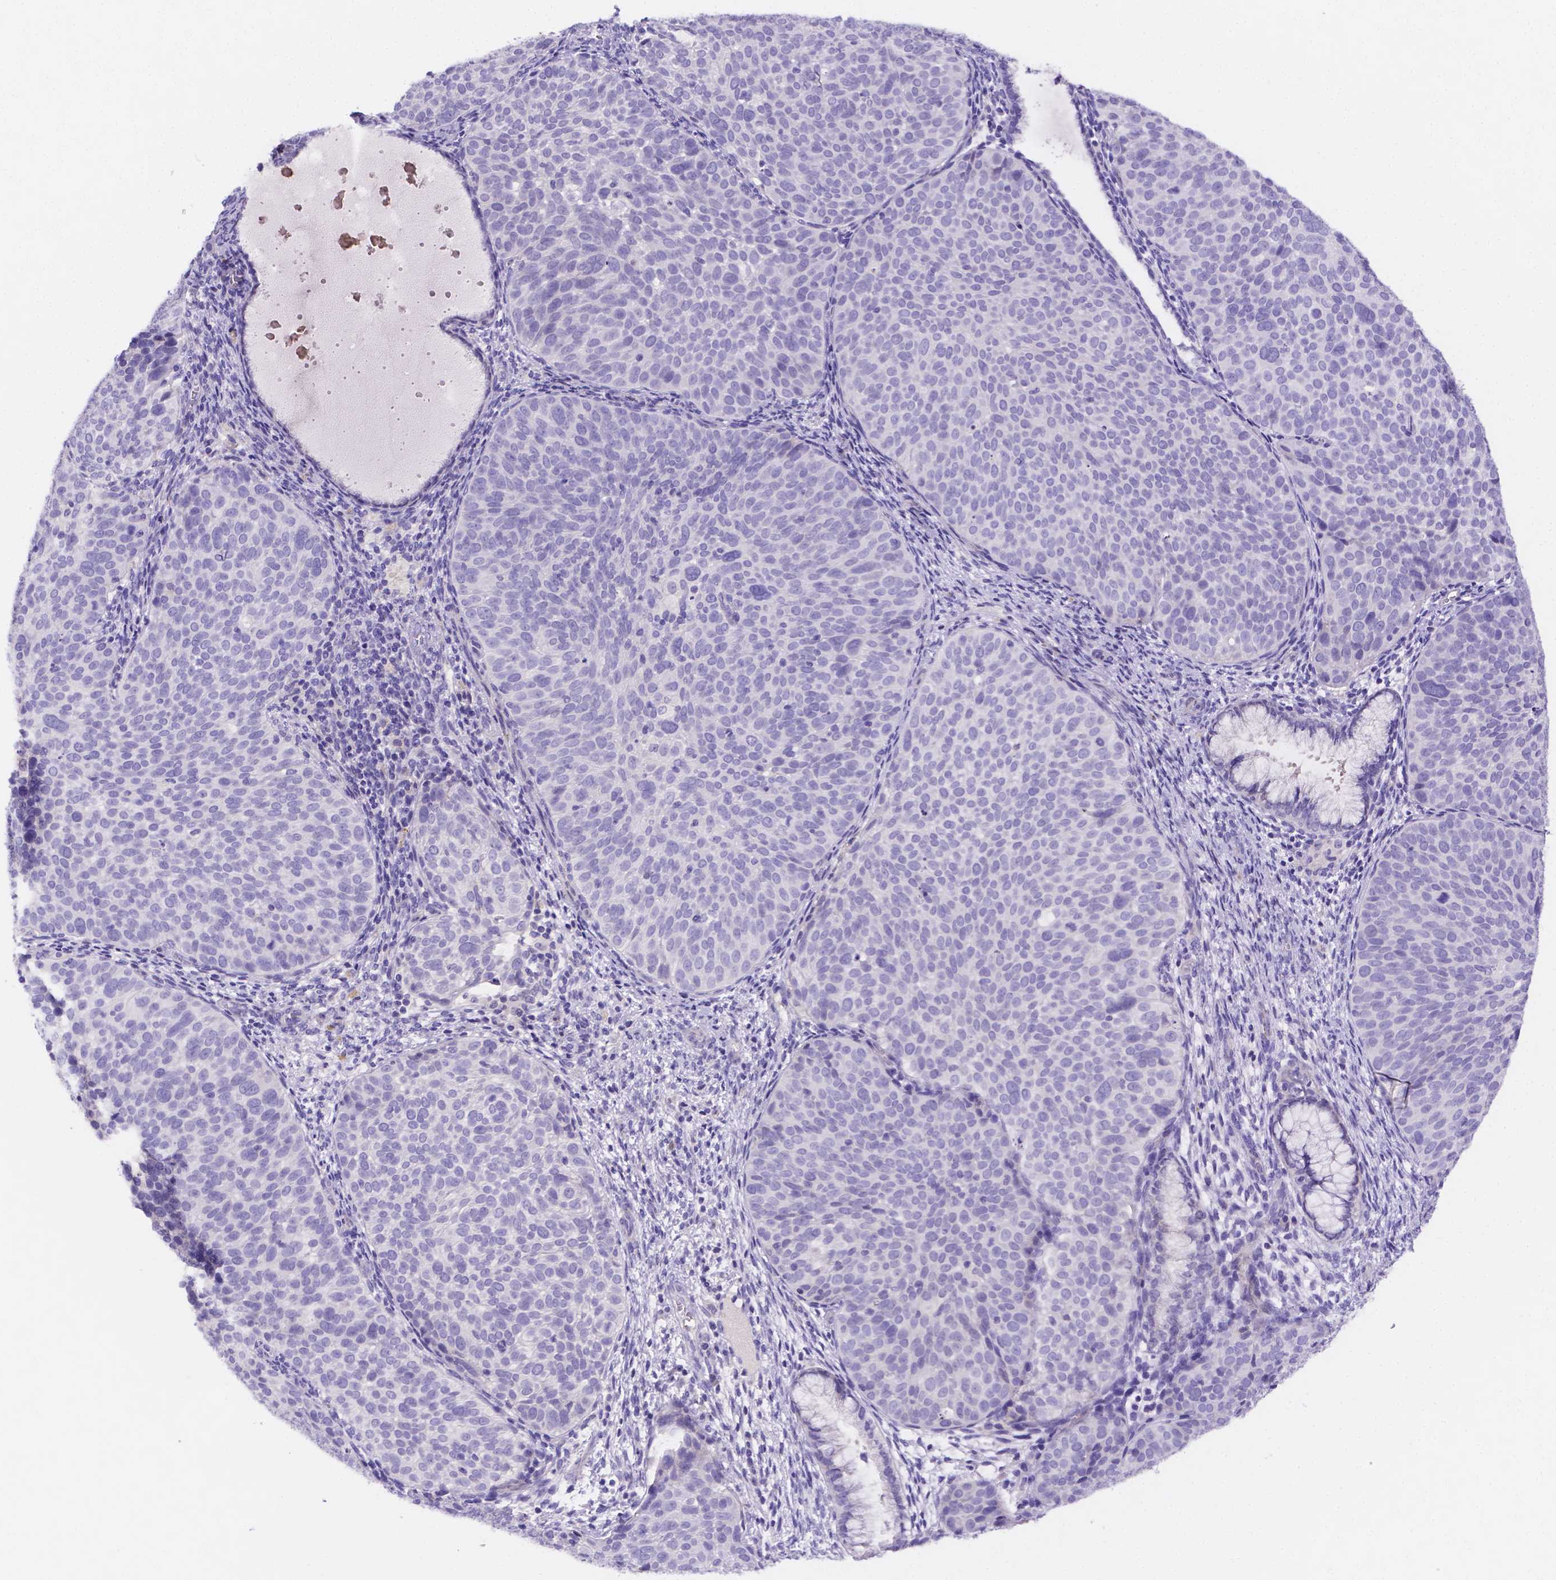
{"staining": {"intensity": "negative", "quantity": "none", "location": "none"}, "tissue": "breast cancer", "cell_type": "Tumor cells", "image_type": "cancer", "snomed": [{"axis": "morphology", "description": "Duct carcinoma"}, {"axis": "topography", "description": "Breast"}], "caption": "The histopathology image reveals no staining of tumor cells in breast infiltrating ductal carcinoma.", "gene": "NRGN", "patient": {"sex": "female", "age": 85}}